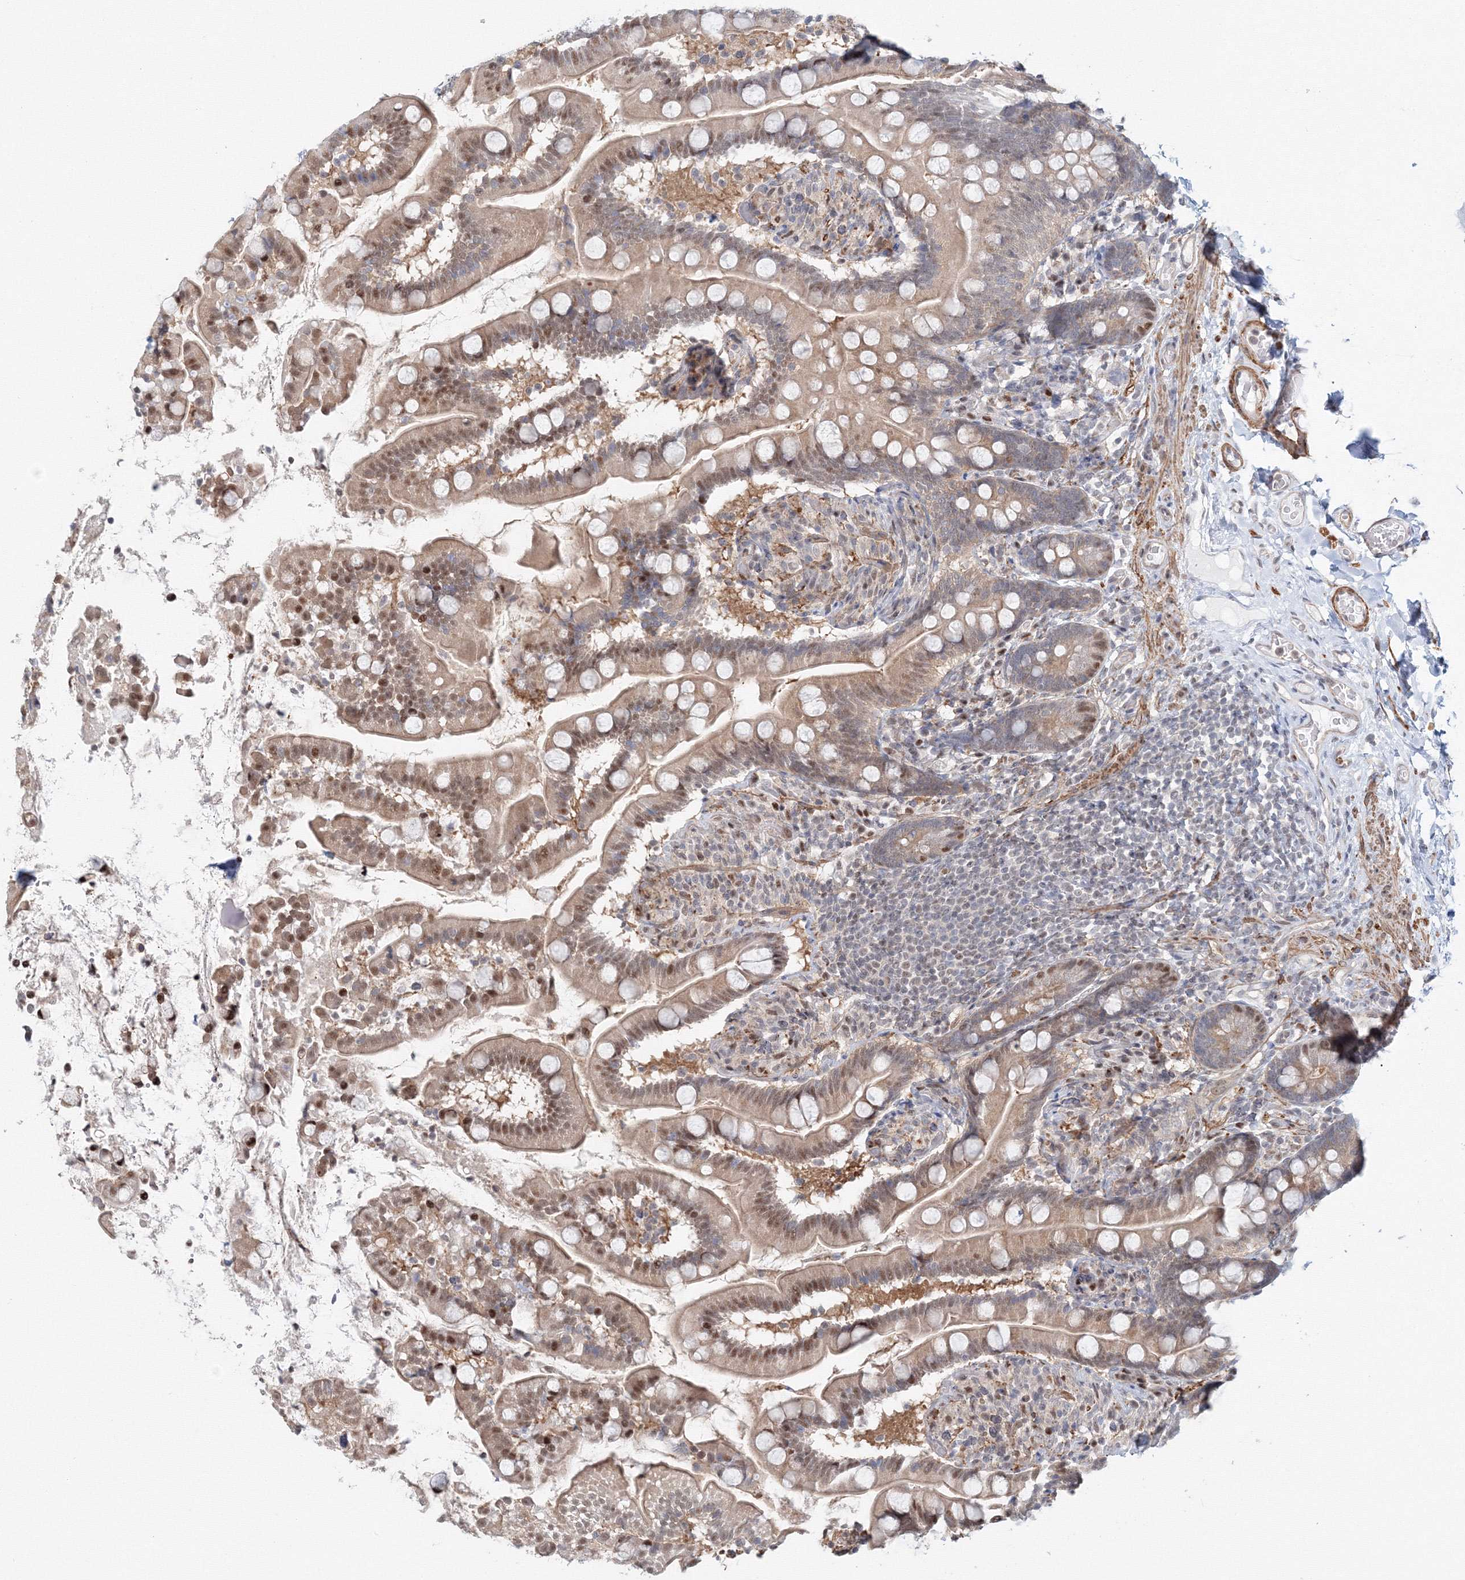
{"staining": {"intensity": "moderate", "quantity": "25%-75%", "location": "cytoplasmic/membranous,nuclear"}, "tissue": "small intestine", "cell_type": "Glandular cells", "image_type": "normal", "snomed": [{"axis": "morphology", "description": "Normal tissue, NOS"}, {"axis": "topography", "description": "Small intestine"}], "caption": "Normal small intestine demonstrates moderate cytoplasmic/membranous,nuclear positivity in approximately 25%-75% of glandular cells, visualized by immunohistochemistry.", "gene": "ARHGAP21", "patient": {"sex": "female", "age": 64}}